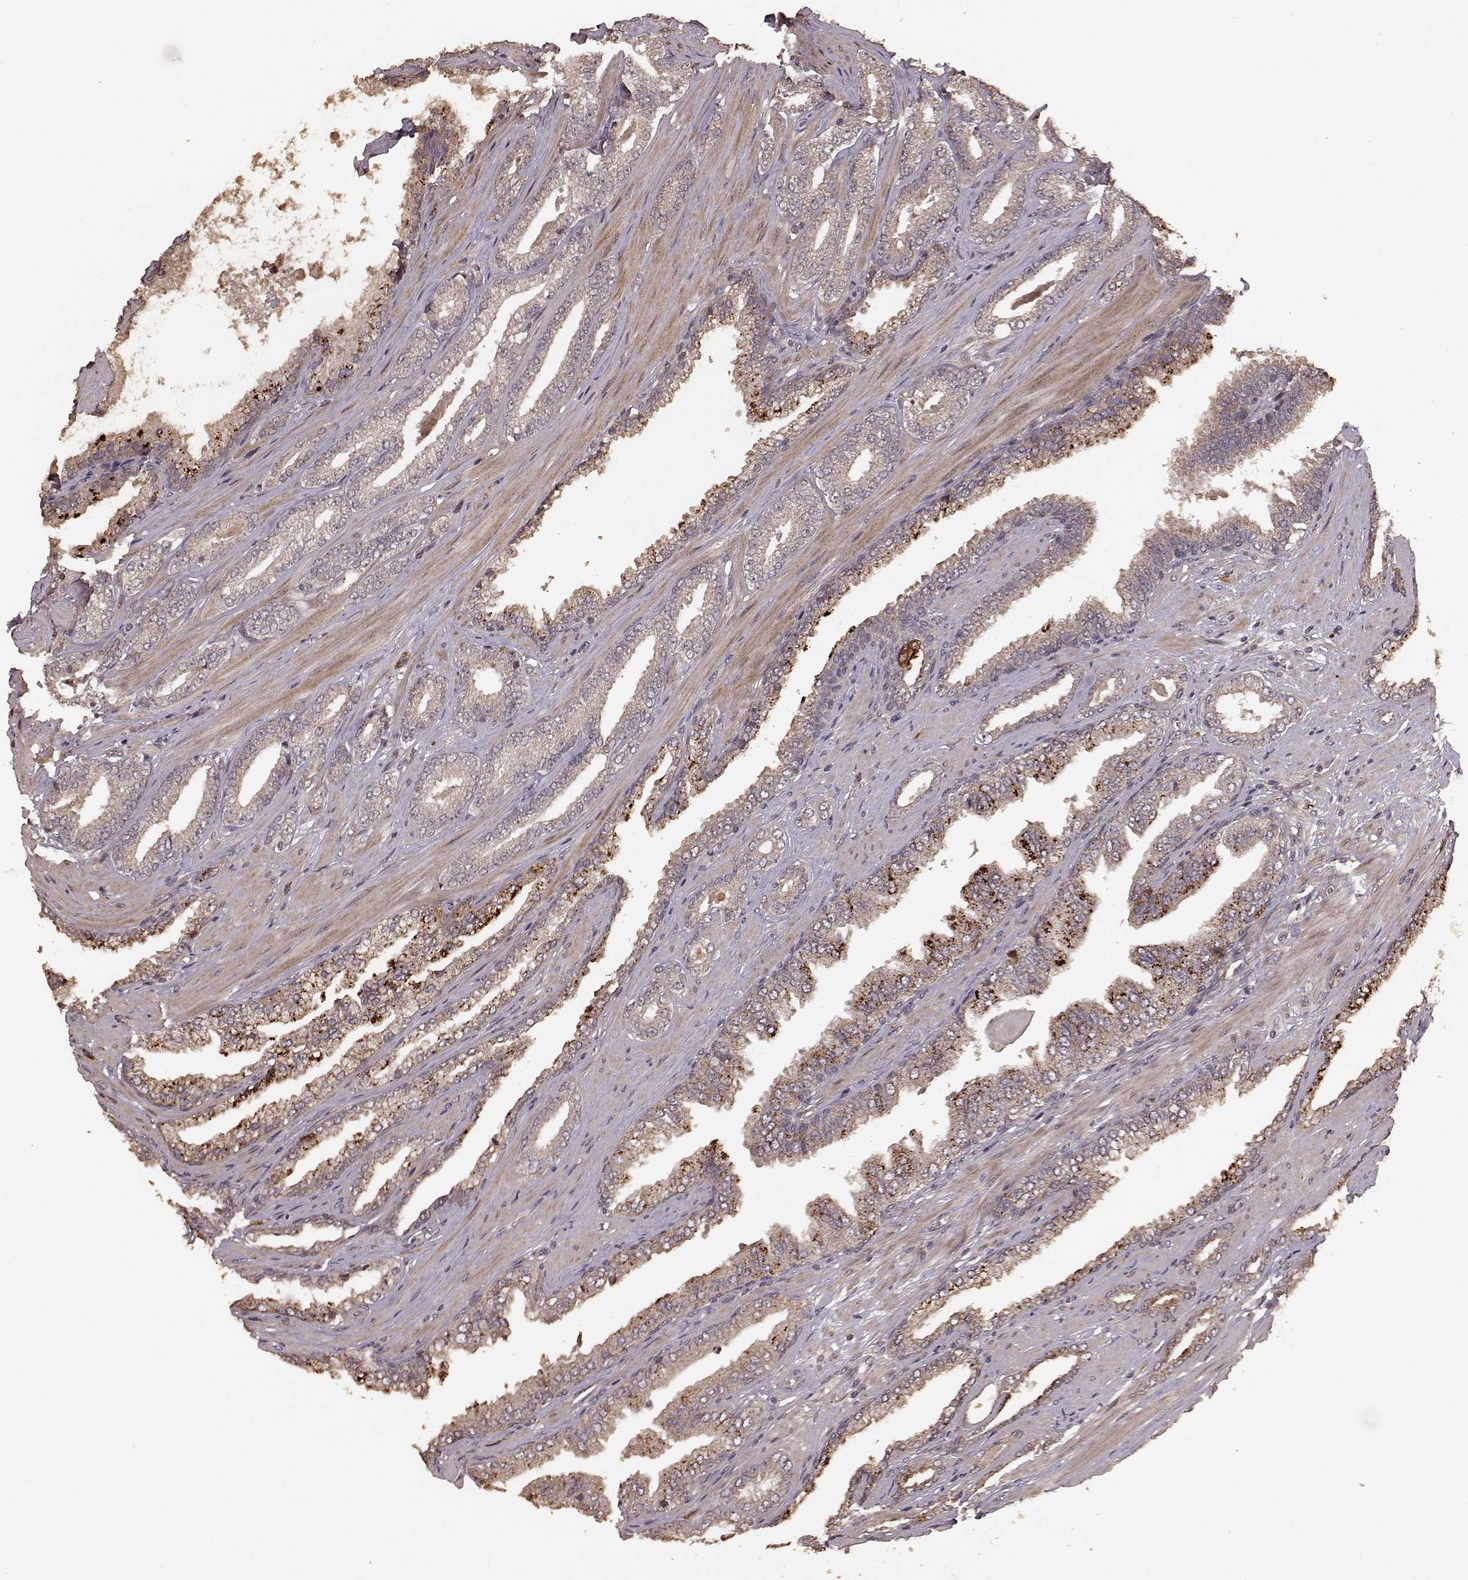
{"staining": {"intensity": "weak", "quantity": "25%-75%", "location": "cytoplasmic/membranous"}, "tissue": "prostate cancer", "cell_type": "Tumor cells", "image_type": "cancer", "snomed": [{"axis": "morphology", "description": "Adenocarcinoma, Low grade"}, {"axis": "topography", "description": "Prostate"}], "caption": "Weak cytoplasmic/membranous staining is present in approximately 25%-75% of tumor cells in prostate cancer. The staining is performed using DAB brown chromogen to label protein expression. The nuclei are counter-stained blue using hematoxylin.", "gene": "USP15", "patient": {"sex": "male", "age": 61}}